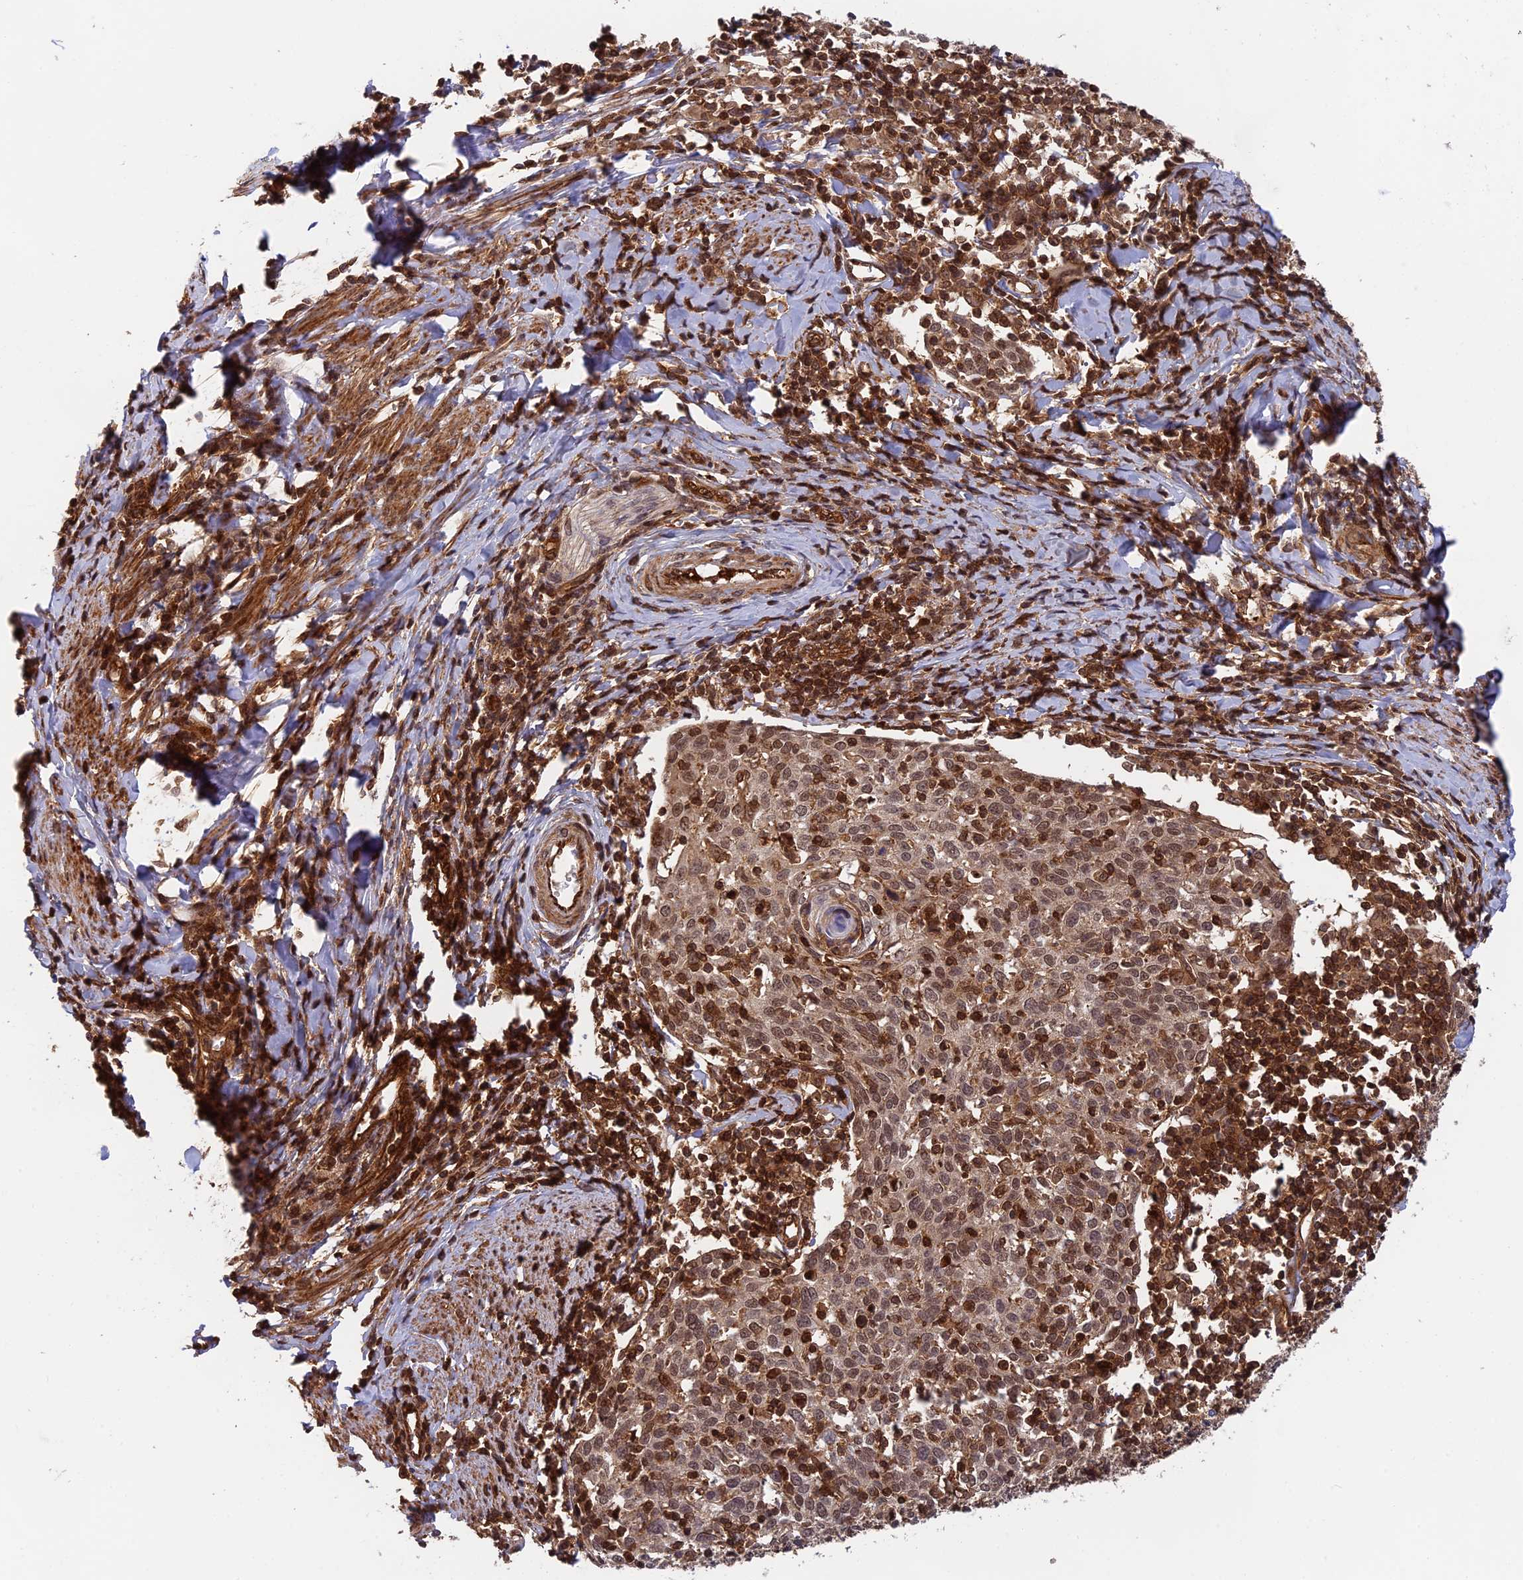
{"staining": {"intensity": "moderate", "quantity": "25%-75%", "location": "cytoplasmic/membranous,nuclear"}, "tissue": "cervical cancer", "cell_type": "Tumor cells", "image_type": "cancer", "snomed": [{"axis": "morphology", "description": "Squamous cell carcinoma, NOS"}, {"axis": "topography", "description": "Cervix"}], "caption": "IHC image of neoplastic tissue: human cervical squamous cell carcinoma stained using IHC shows medium levels of moderate protein expression localized specifically in the cytoplasmic/membranous and nuclear of tumor cells, appearing as a cytoplasmic/membranous and nuclear brown color.", "gene": "OSBPL1A", "patient": {"sex": "female", "age": 52}}